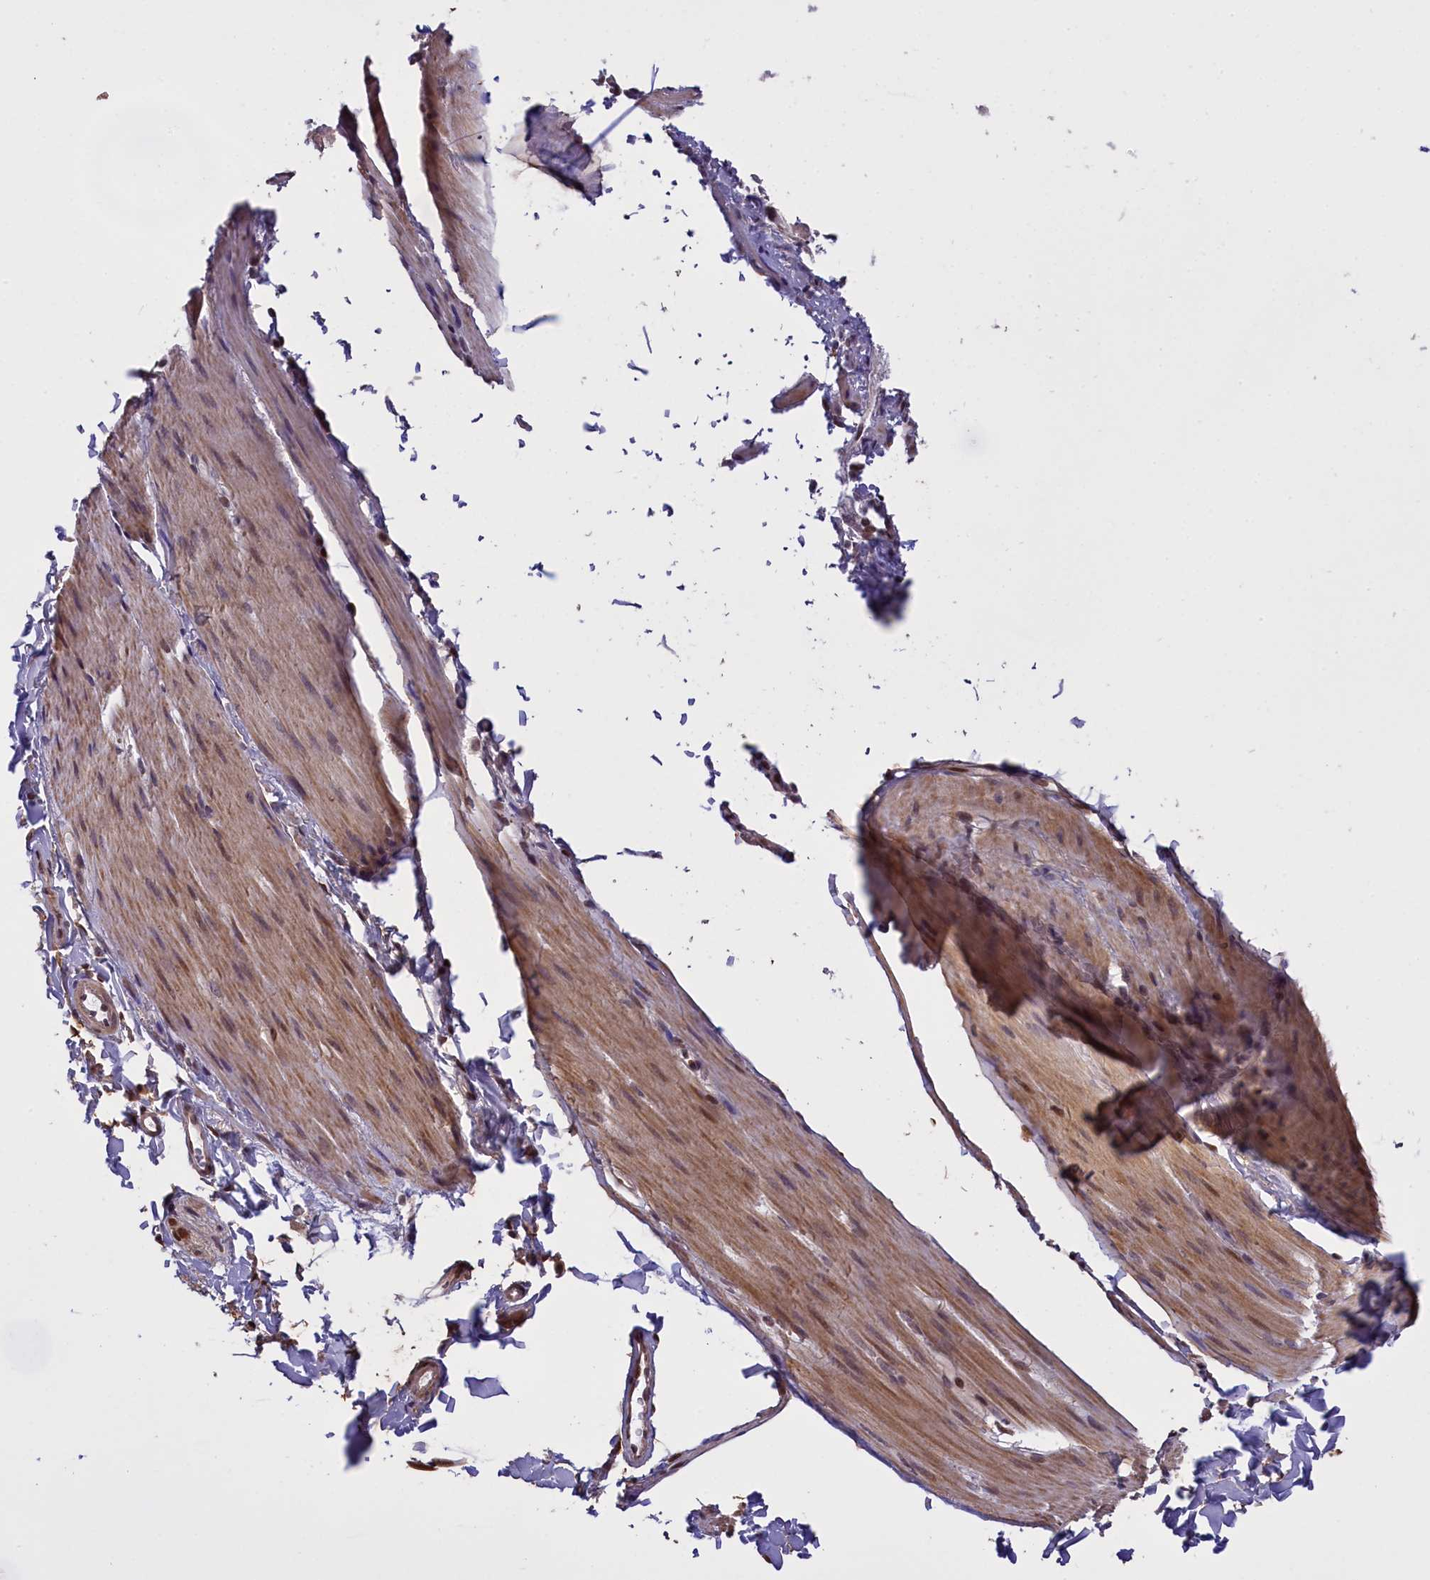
{"staining": {"intensity": "moderate", "quantity": ">75%", "location": "cytoplasmic/membranous,nuclear"}, "tissue": "smooth muscle", "cell_type": "Smooth muscle cells", "image_type": "normal", "snomed": [{"axis": "morphology", "description": "Normal tissue, NOS"}, {"axis": "topography", "description": "Smooth muscle"}, {"axis": "topography", "description": "Small intestine"}], "caption": "Human smooth muscle stained with a brown dye exhibits moderate cytoplasmic/membranous,nuclear positive staining in about >75% of smooth muscle cells.", "gene": "RELB", "patient": {"sex": "female", "age": 84}}